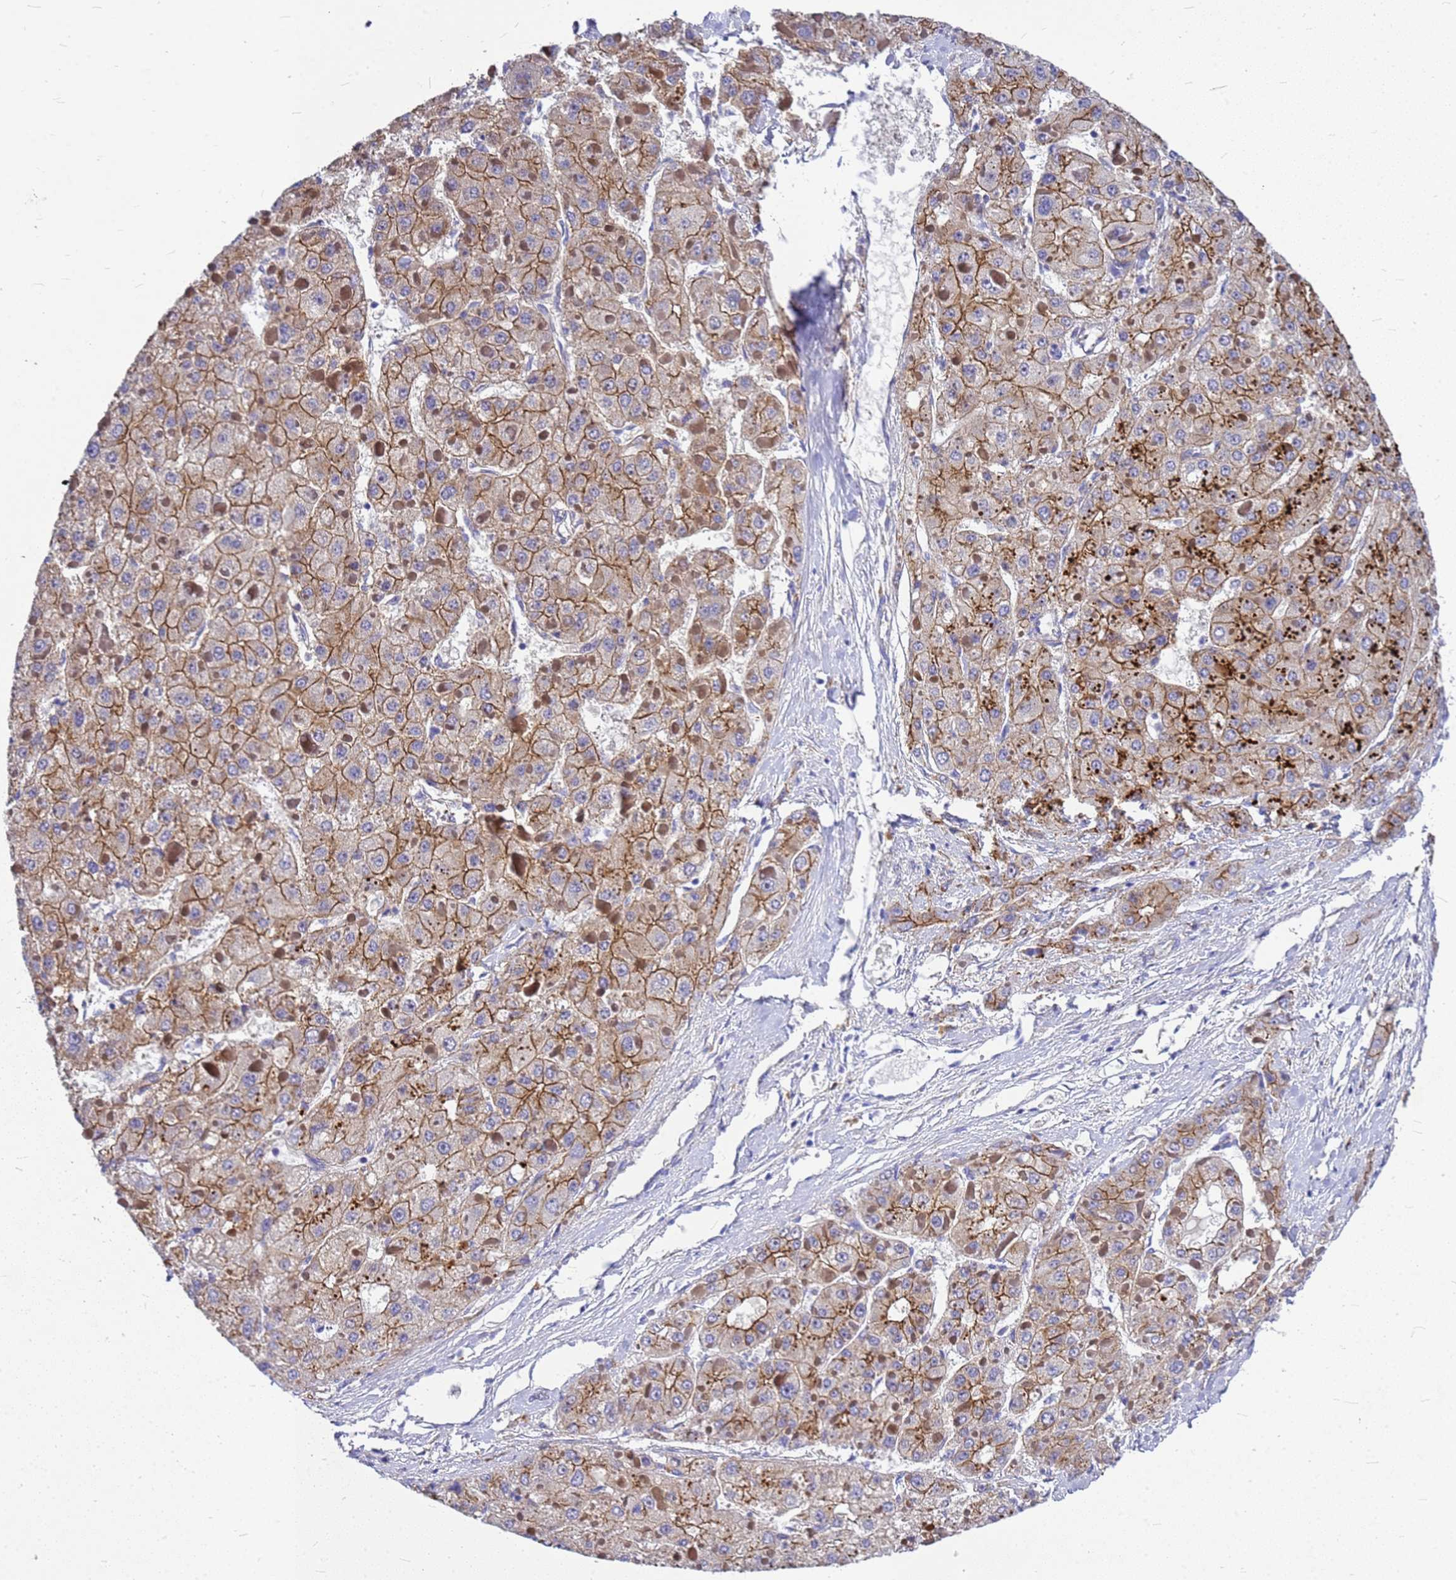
{"staining": {"intensity": "moderate", "quantity": ">75%", "location": "cytoplasmic/membranous"}, "tissue": "liver cancer", "cell_type": "Tumor cells", "image_type": "cancer", "snomed": [{"axis": "morphology", "description": "Carcinoma, Hepatocellular, NOS"}, {"axis": "topography", "description": "Liver"}], "caption": "Approximately >75% of tumor cells in liver cancer (hepatocellular carcinoma) reveal moderate cytoplasmic/membranous protein positivity as visualized by brown immunohistochemical staining.", "gene": "FBXW5", "patient": {"sex": "female", "age": 73}}